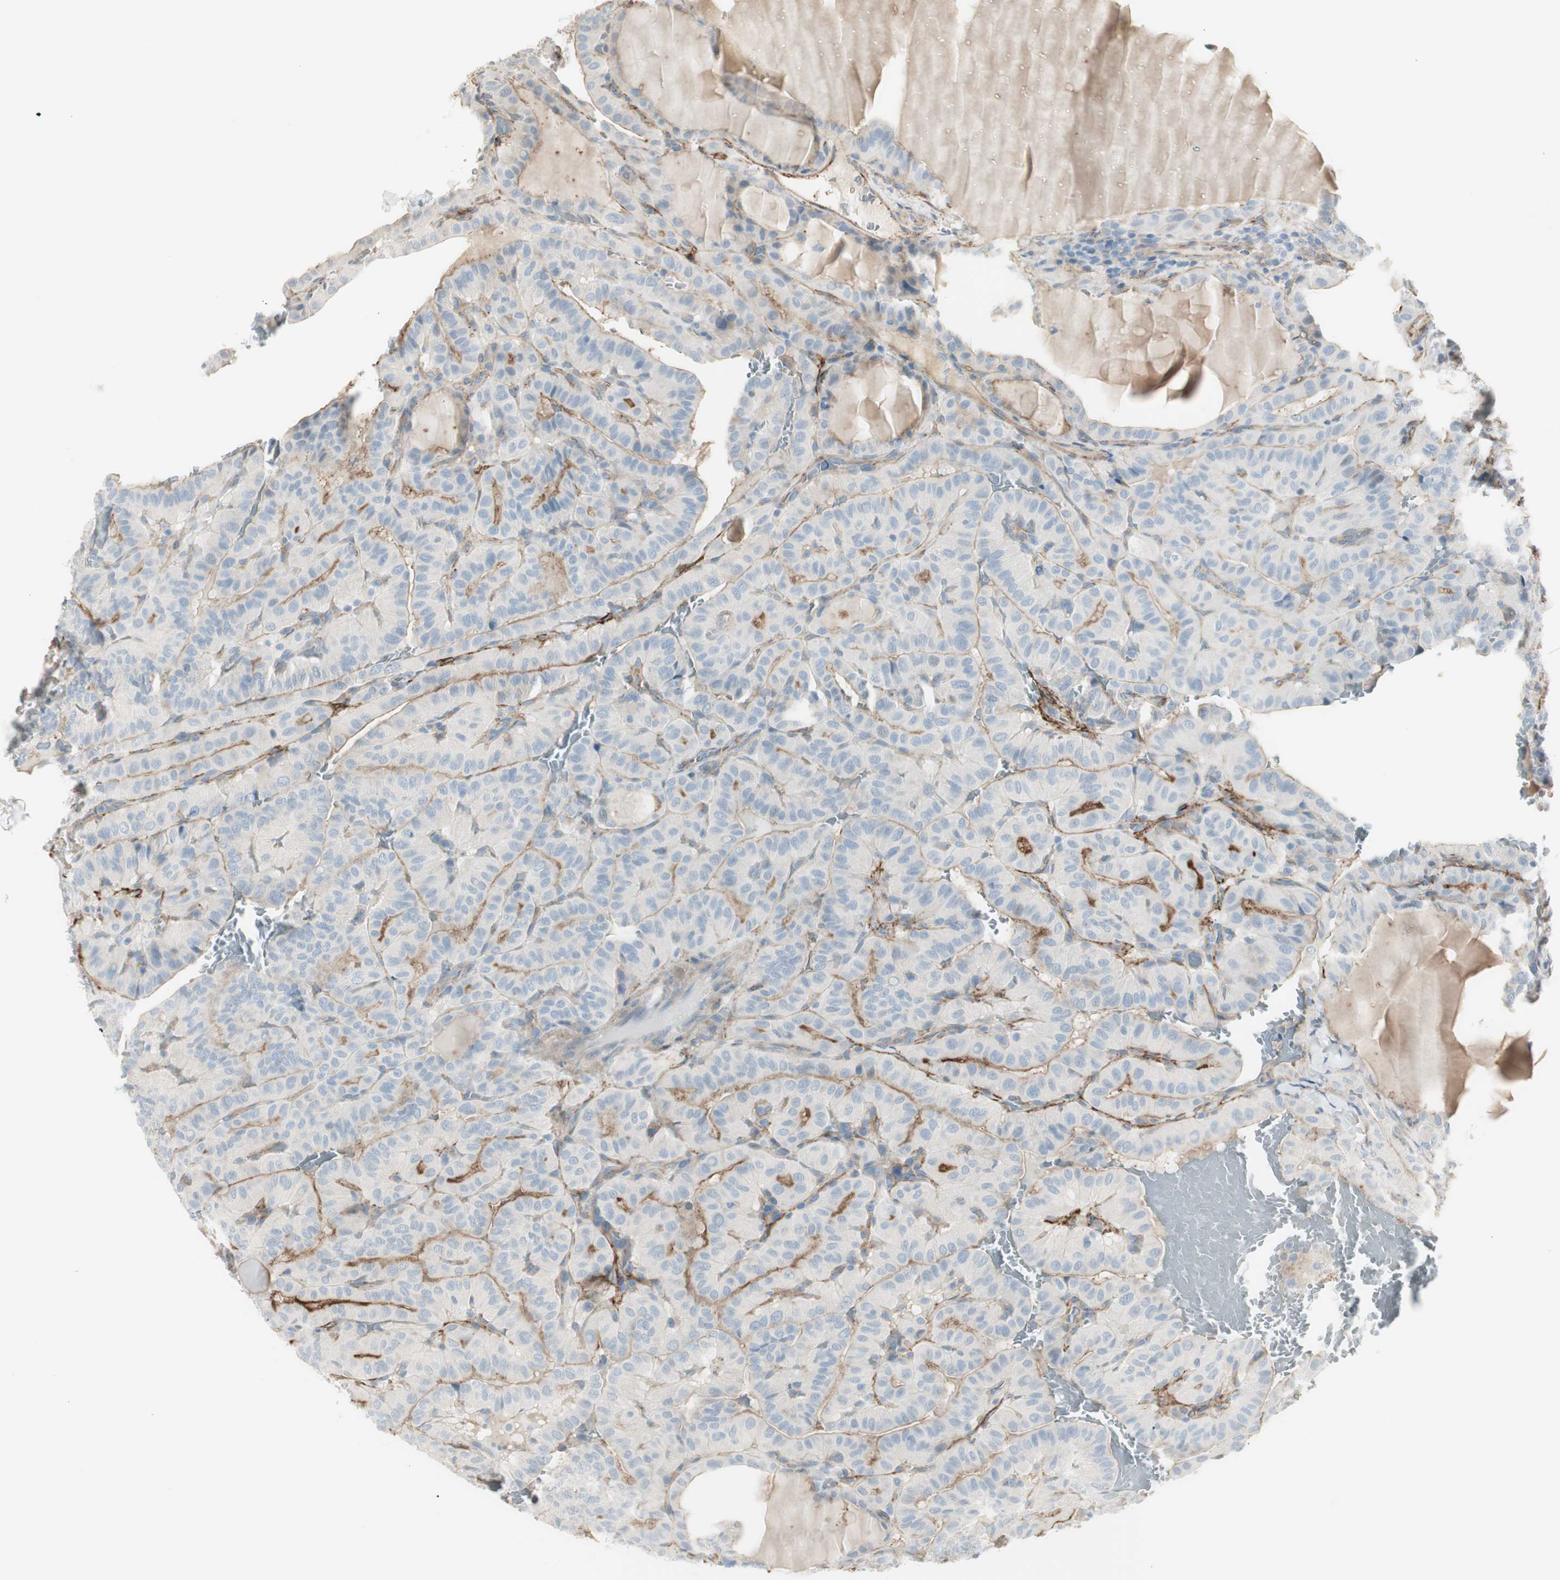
{"staining": {"intensity": "moderate", "quantity": ">75%", "location": "cytoplasmic/membranous"}, "tissue": "thyroid cancer", "cell_type": "Tumor cells", "image_type": "cancer", "snomed": [{"axis": "morphology", "description": "Papillary adenocarcinoma, NOS"}, {"axis": "topography", "description": "Thyroid gland"}], "caption": "About >75% of tumor cells in thyroid cancer show moderate cytoplasmic/membranous protein expression as visualized by brown immunohistochemical staining.", "gene": "CACNA2D1", "patient": {"sex": "male", "age": 77}}